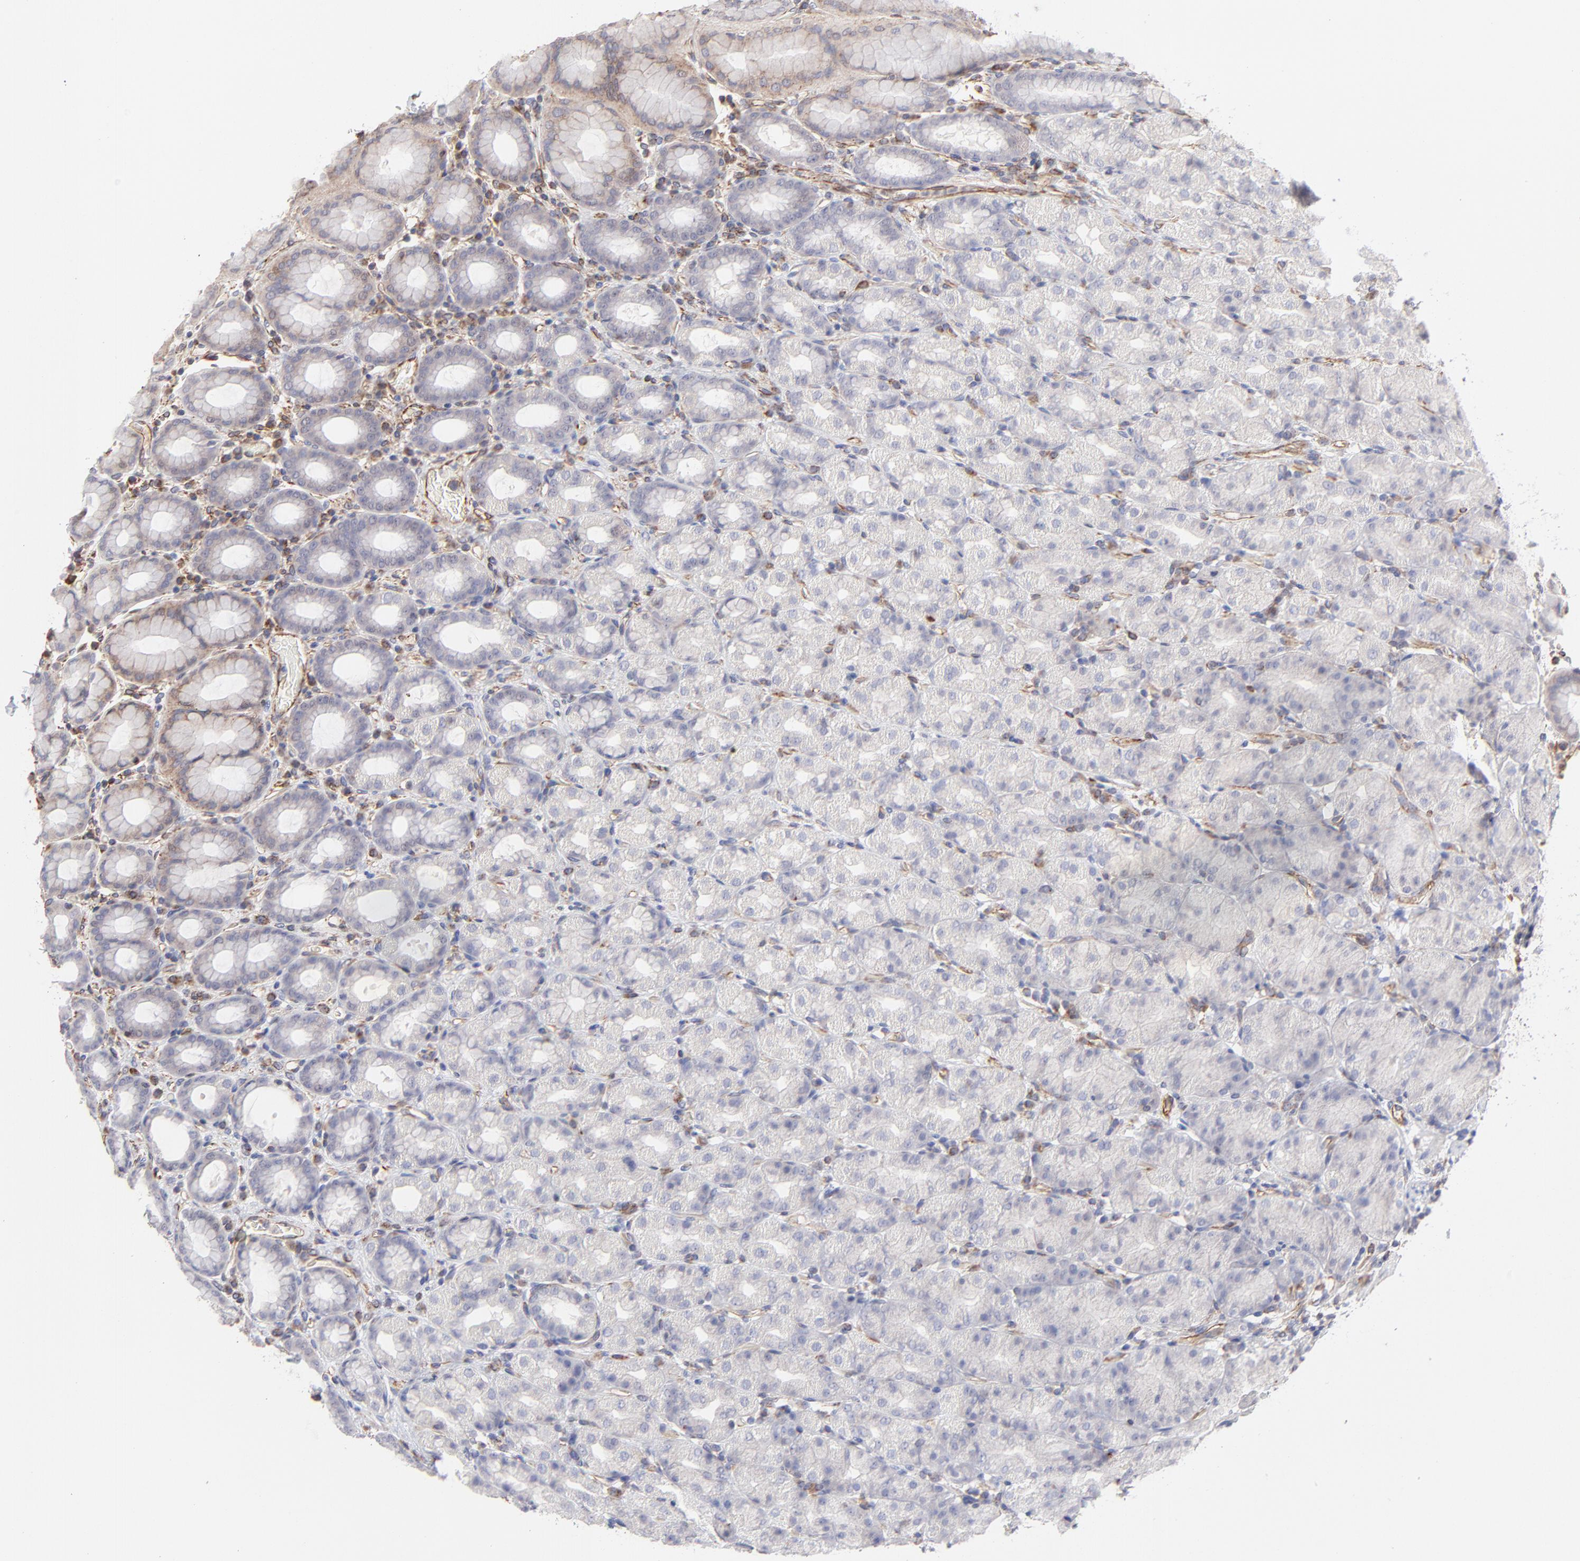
{"staining": {"intensity": "negative", "quantity": "none", "location": "none"}, "tissue": "stomach", "cell_type": "Glandular cells", "image_type": "normal", "snomed": [{"axis": "morphology", "description": "Normal tissue, NOS"}, {"axis": "topography", "description": "Stomach, upper"}], "caption": "Photomicrograph shows no protein staining in glandular cells of benign stomach. Brightfield microscopy of immunohistochemistry stained with DAB (3,3'-diaminobenzidine) (brown) and hematoxylin (blue), captured at high magnification.", "gene": "COX8C", "patient": {"sex": "male", "age": 68}}